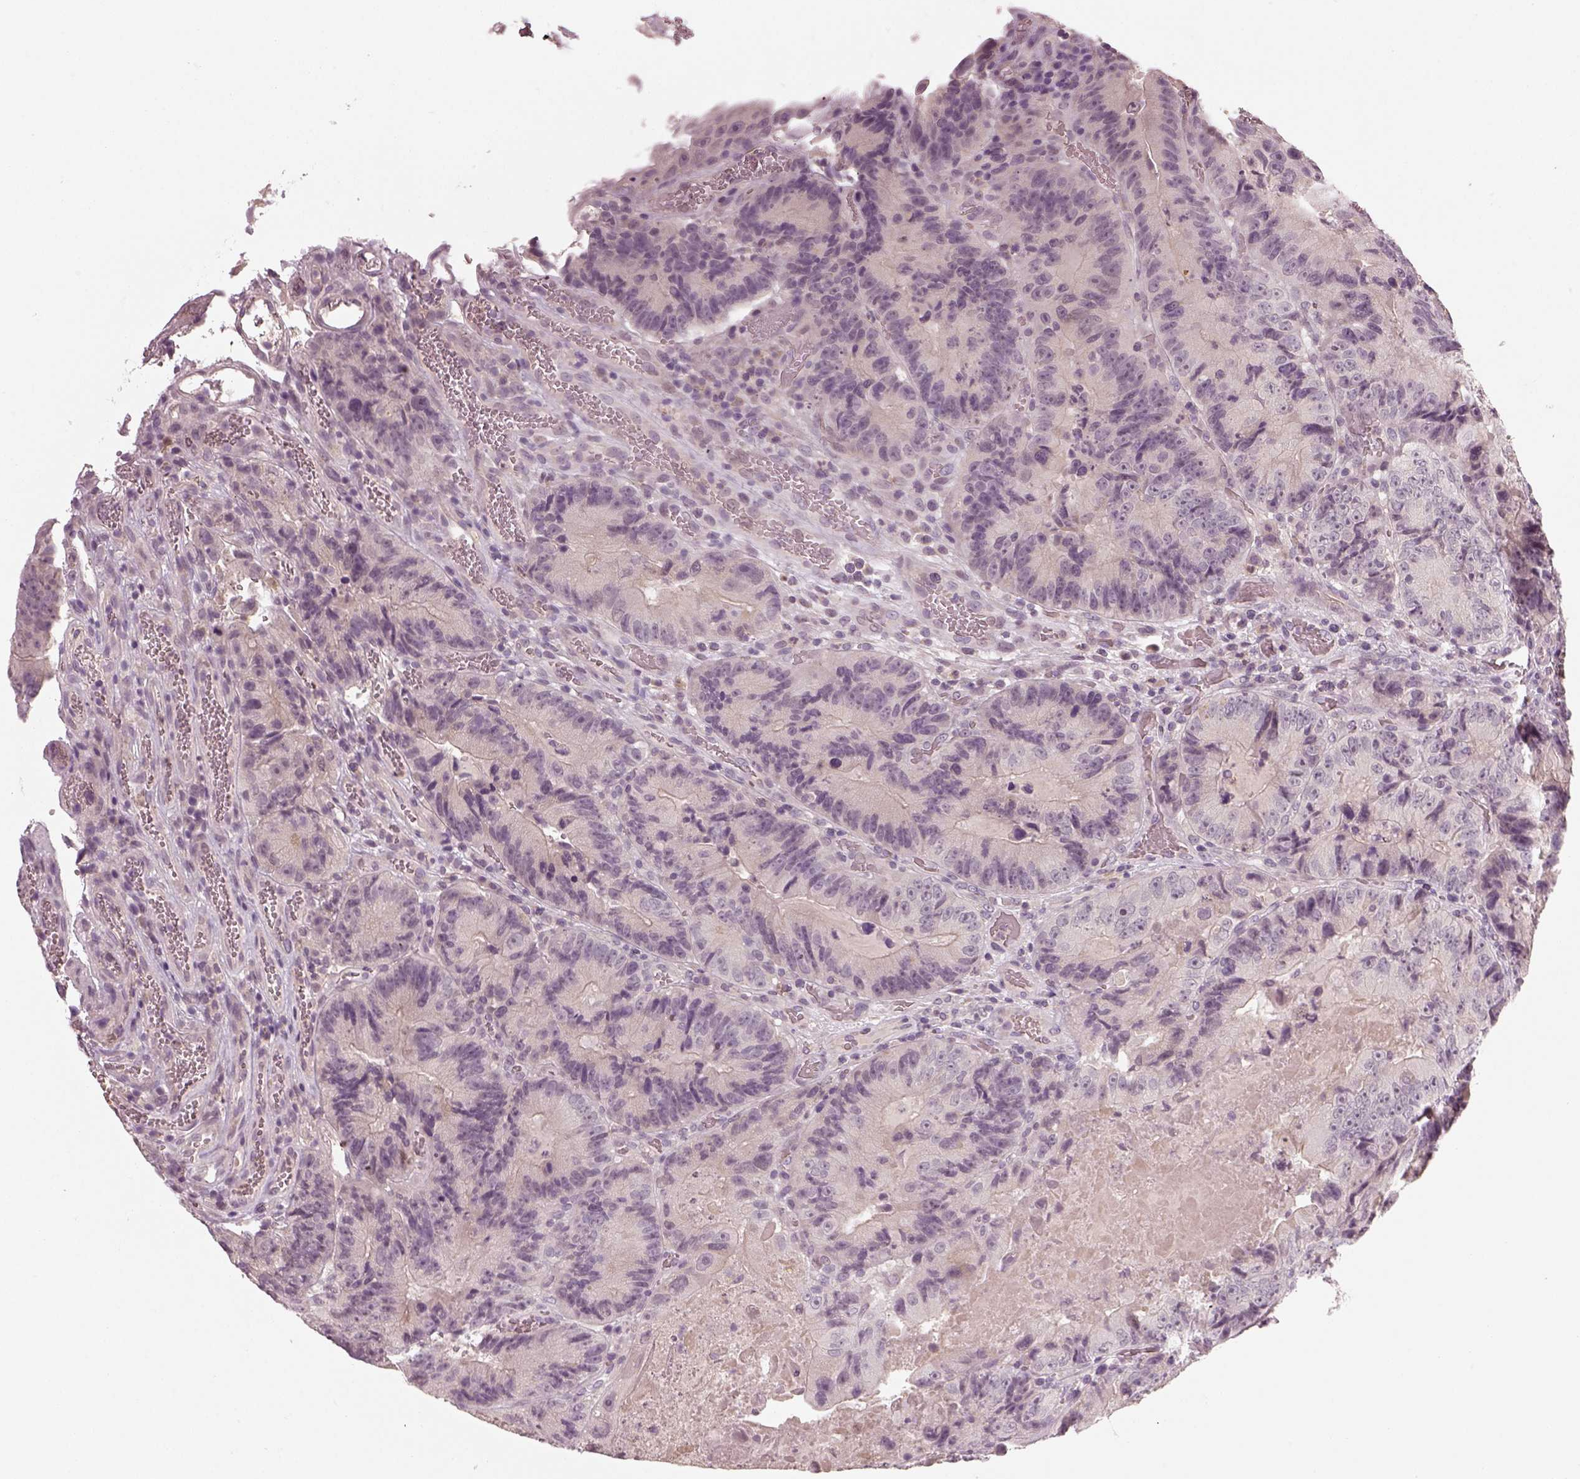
{"staining": {"intensity": "negative", "quantity": "none", "location": "none"}, "tissue": "colorectal cancer", "cell_type": "Tumor cells", "image_type": "cancer", "snomed": [{"axis": "morphology", "description": "Adenocarcinoma, NOS"}, {"axis": "topography", "description": "Colon"}], "caption": "A photomicrograph of human adenocarcinoma (colorectal) is negative for staining in tumor cells.", "gene": "GDNF", "patient": {"sex": "female", "age": 86}}